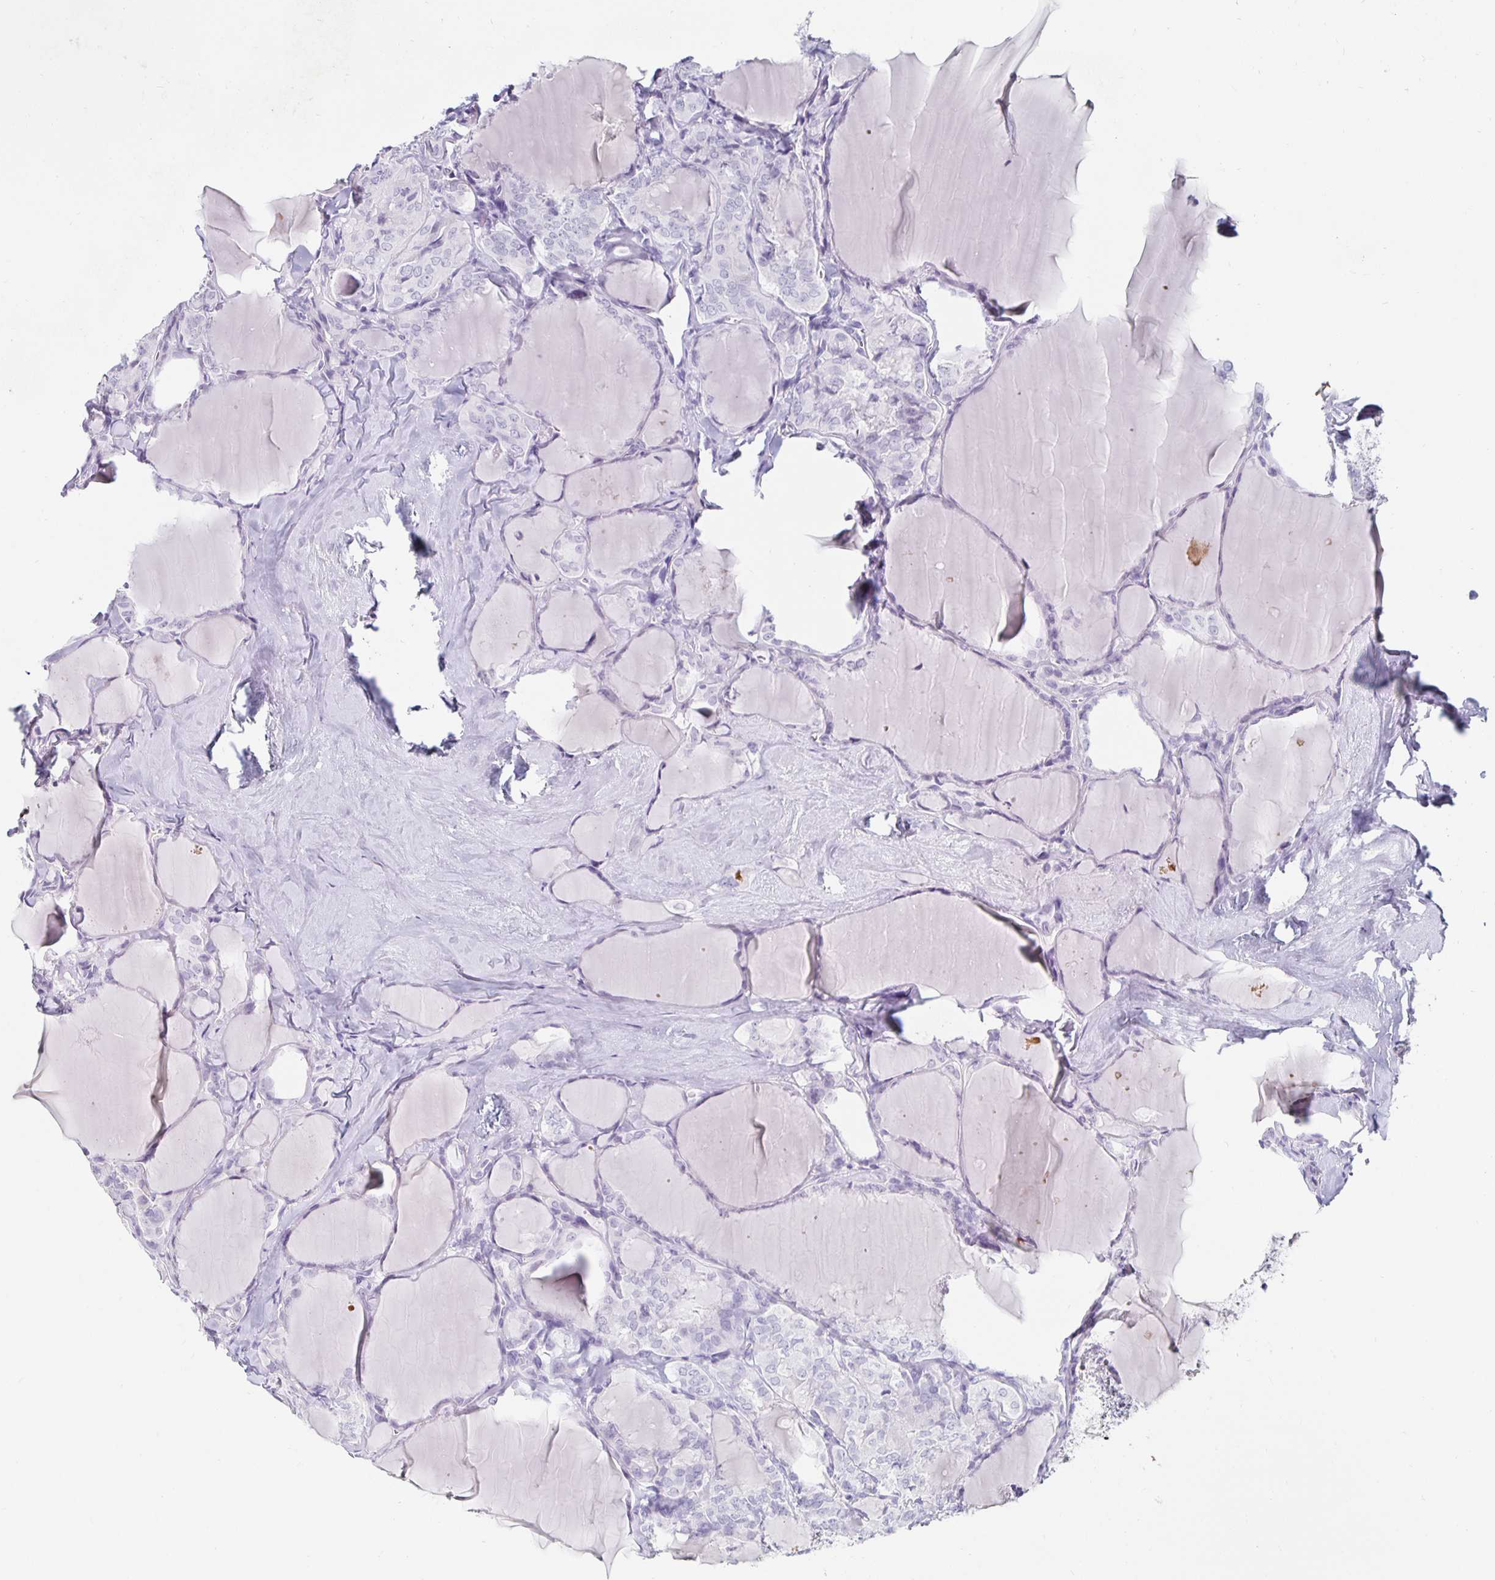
{"staining": {"intensity": "negative", "quantity": "none", "location": "none"}, "tissue": "thyroid cancer", "cell_type": "Tumor cells", "image_type": "cancer", "snomed": [{"axis": "morphology", "description": "Papillary adenocarcinoma, NOS"}, {"axis": "topography", "description": "Thyroid gland"}], "caption": "The histopathology image shows no significant expression in tumor cells of thyroid cancer (papillary adenocarcinoma). (Immunohistochemistry, brightfield microscopy, high magnification).", "gene": "KCNQ2", "patient": {"sex": "male", "age": 30}}